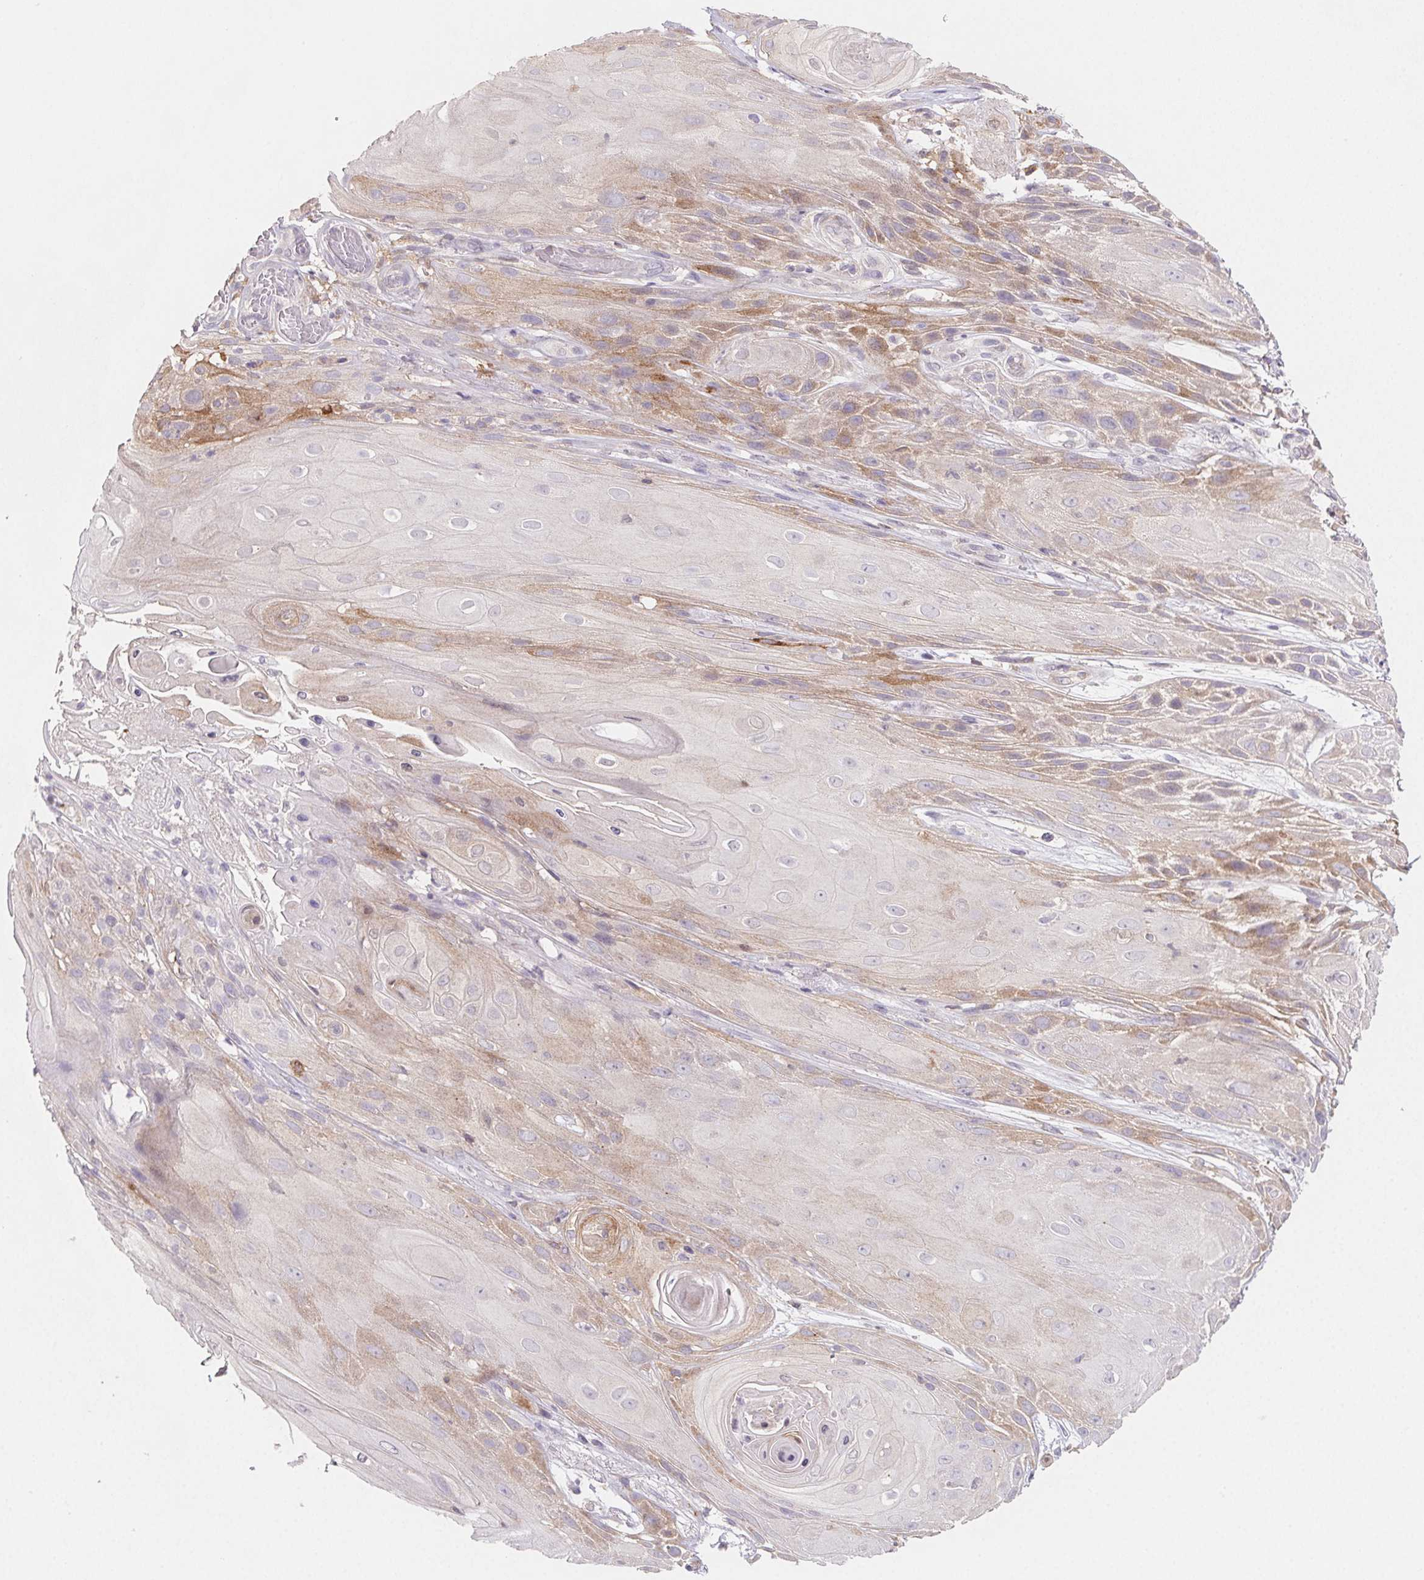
{"staining": {"intensity": "weak", "quantity": "25%-75%", "location": "cytoplasmic/membranous"}, "tissue": "skin cancer", "cell_type": "Tumor cells", "image_type": "cancer", "snomed": [{"axis": "morphology", "description": "Squamous cell carcinoma, NOS"}, {"axis": "topography", "description": "Skin"}], "caption": "IHC (DAB) staining of human squamous cell carcinoma (skin) exhibits weak cytoplasmic/membranous protein expression in about 25%-75% of tumor cells.", "gene": "GBP1", "patient": {"sex": "male", "age": 62}}